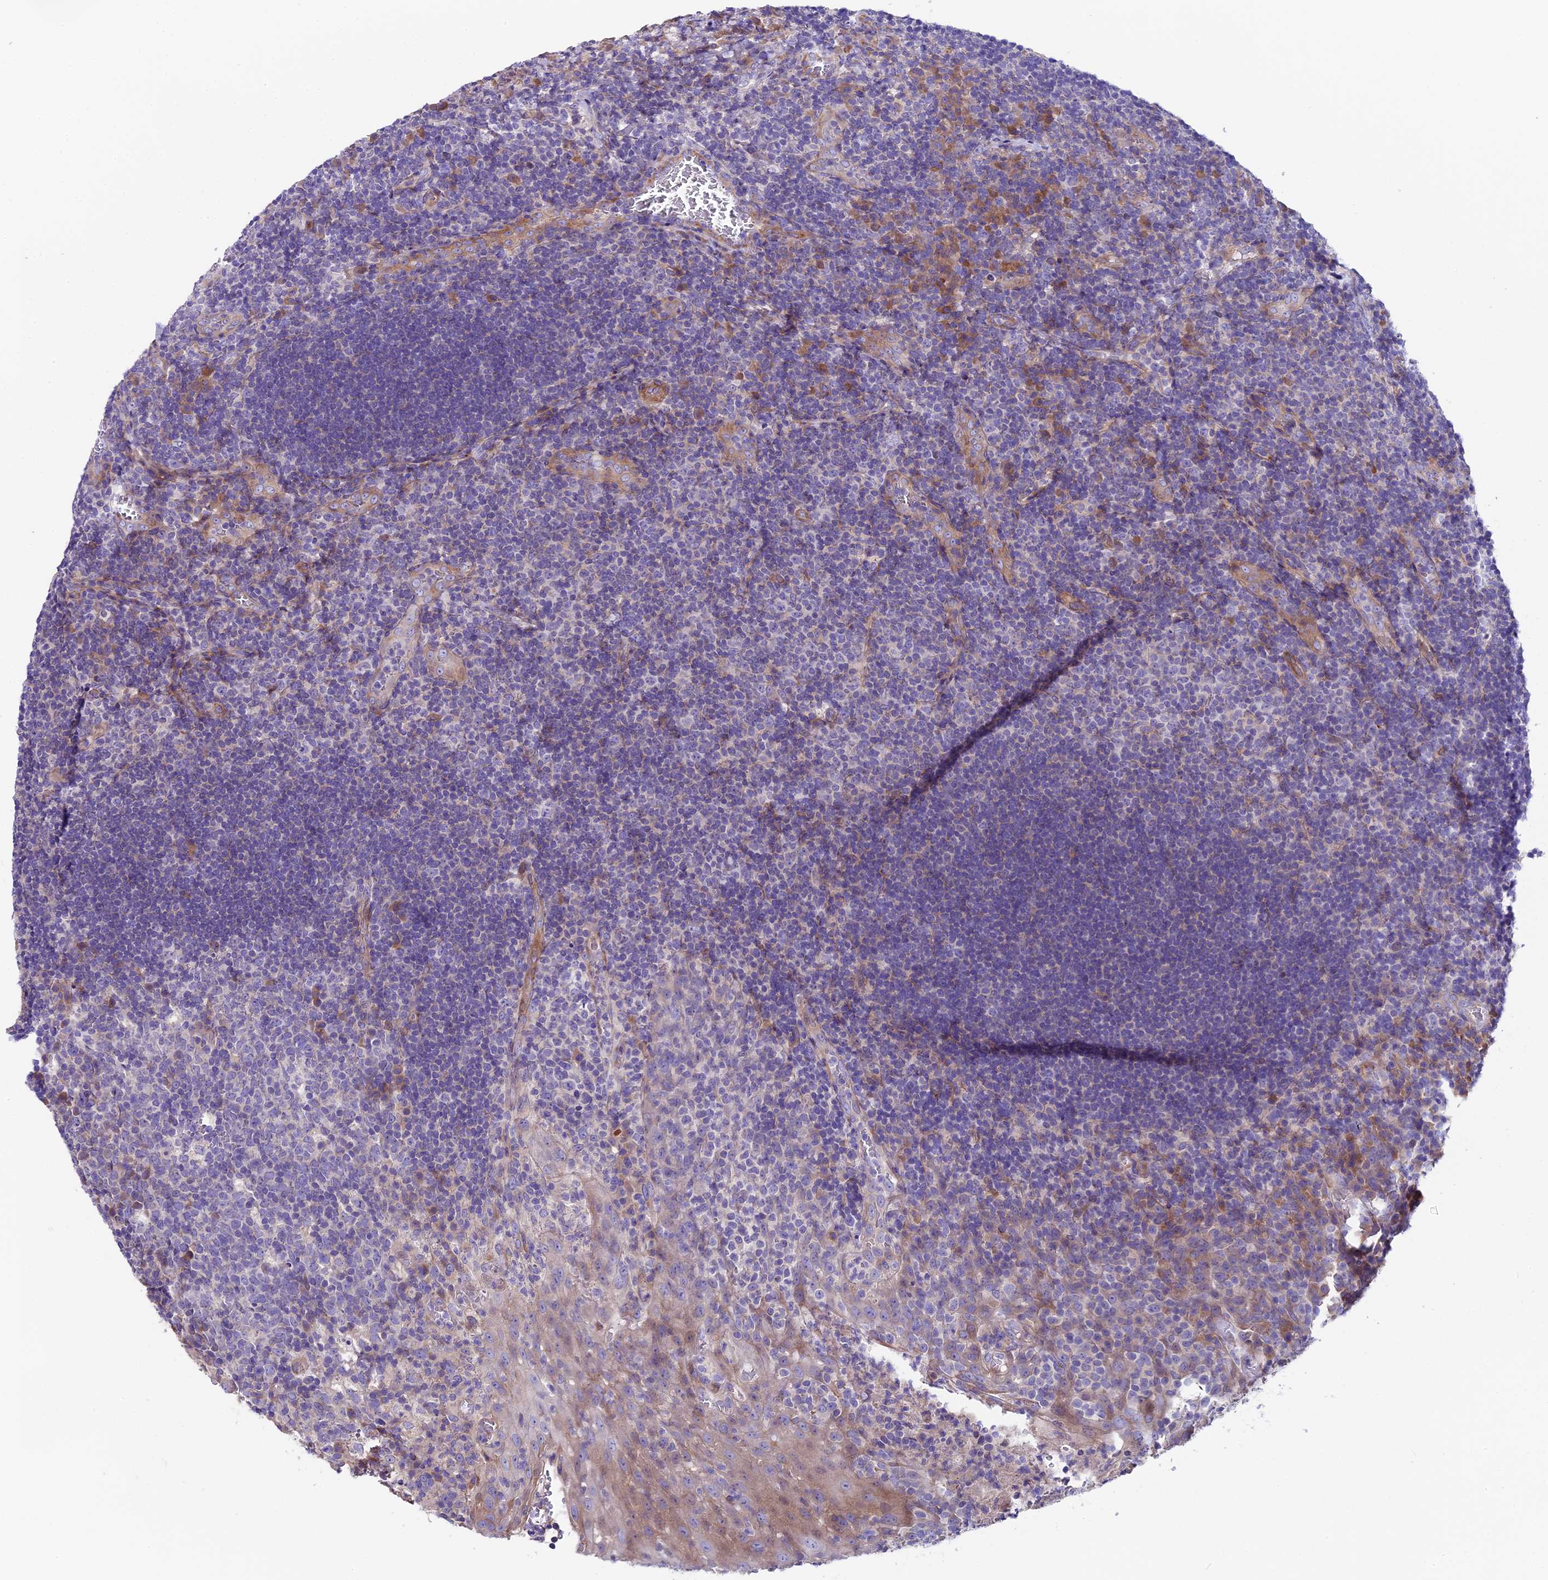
{"staining": {"intensity": "negative", "quantity": "none", "location": "none"}, "tissue": "tonsil", "cell_type": "Germinal center cells", "image_type": "normal", "snomed": [{"axis": "morphology", "description": "Normal tissue, NOS"}, {"axis": "topography", "description": "Tonsil"}], "caption": "A high-resolution micrograph shows immunohistochemistry staining of benign tonsil, which demonstrates no significant positivity in germinal center cells.", "gene": "PIGU", "patient": {"sex": "male", "age": 17}}